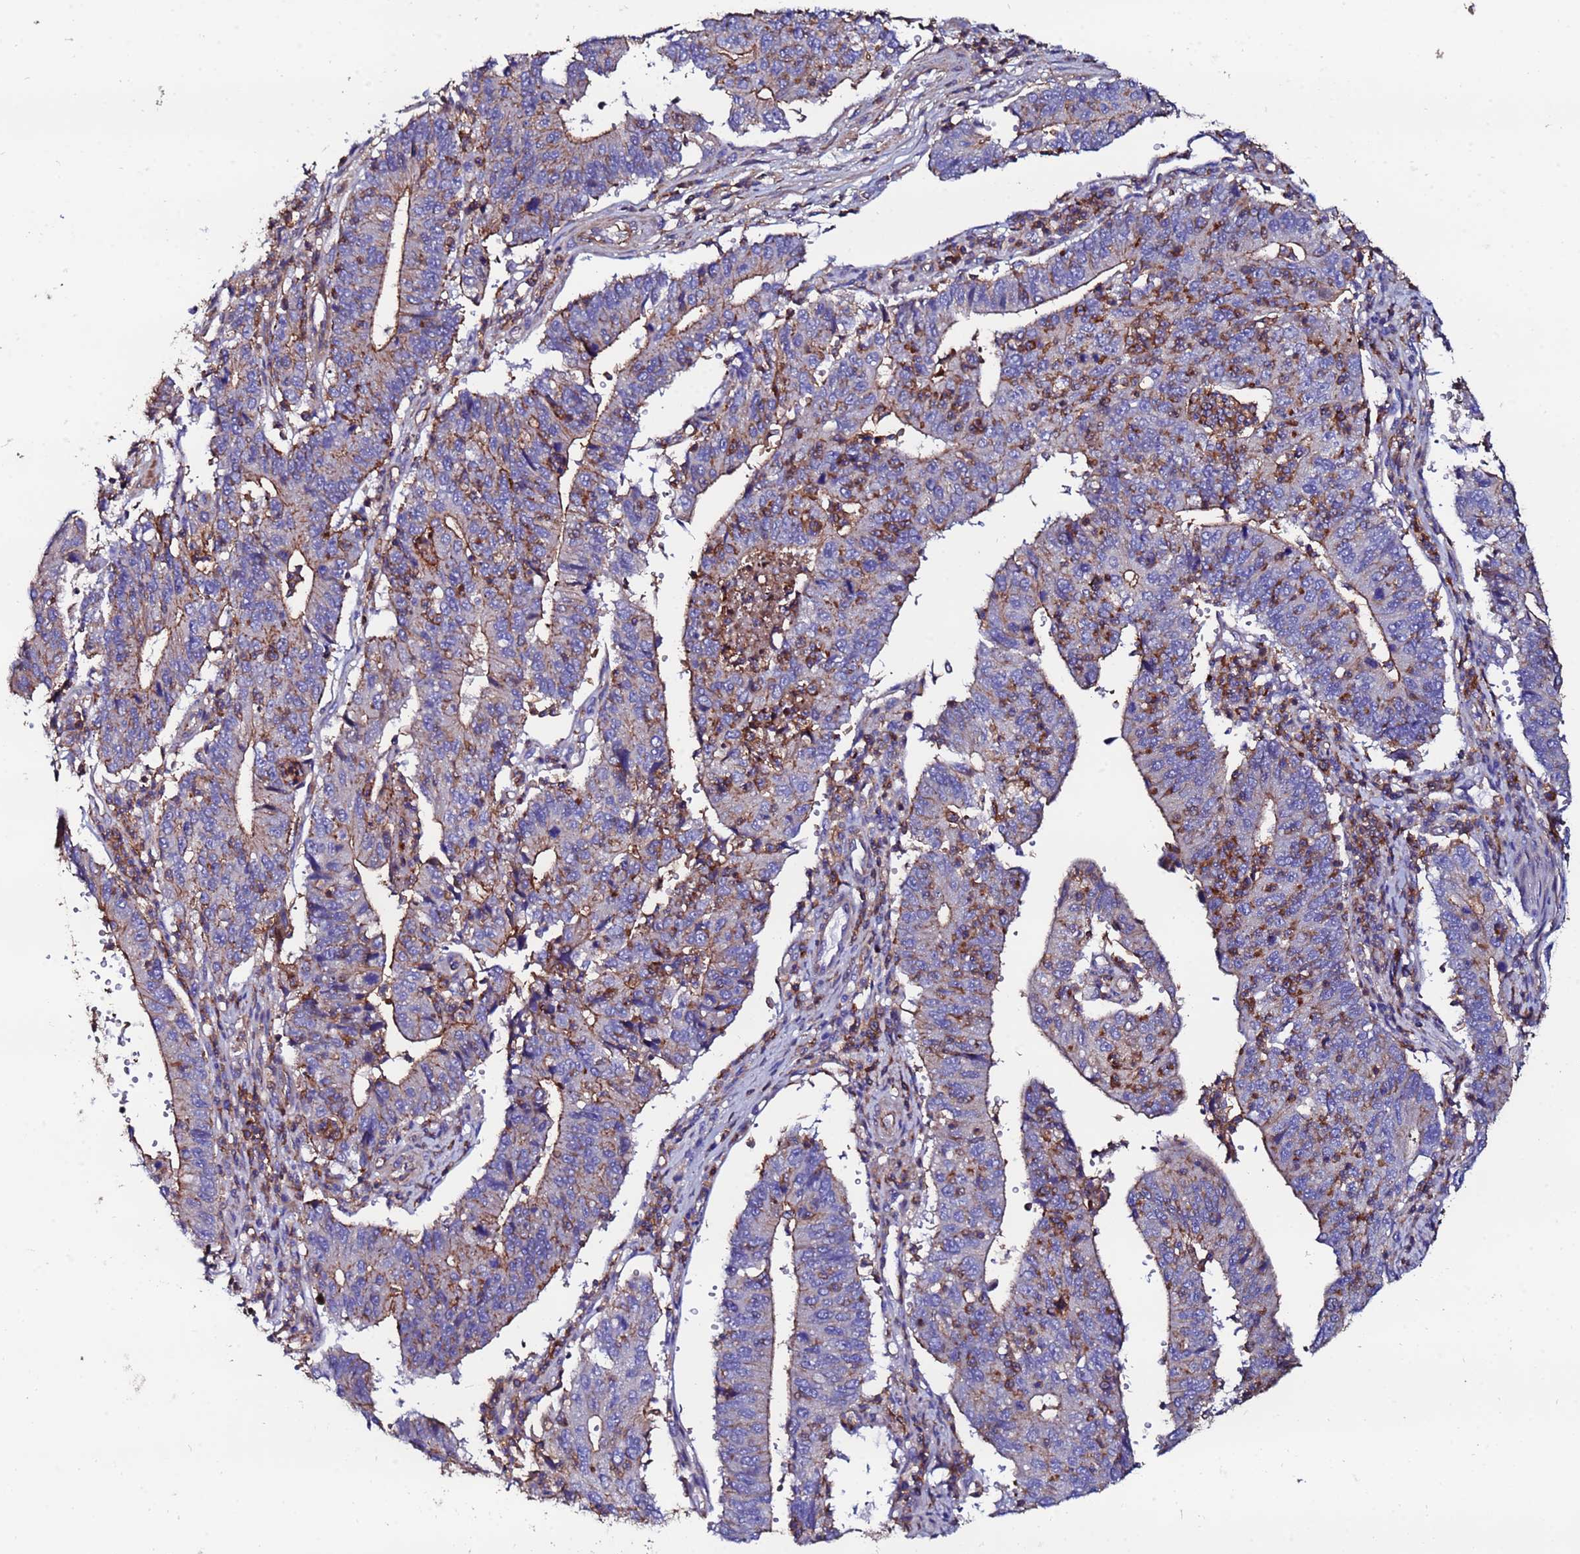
{"staining": {"intensity": "moderate", "quantity": "<25%", "location": "cytoplasmic/membranous"}, "tissue": "stomach cancer", "cell_type": "Tumor cells", "image_type": "cancer", "snomed": [{"axis": "morphology", "description": "Adenocarcinoma, NOS"}, {"axis": "topography", "description": "Stomach"}], "caption": "Moderate cytoplasmic/membranous protein positivity is present in about <25% of tumor cells in stomach adenocarcinoma.", "gene": "POTEE", "patient": {"sex": "male", "age": 59}}